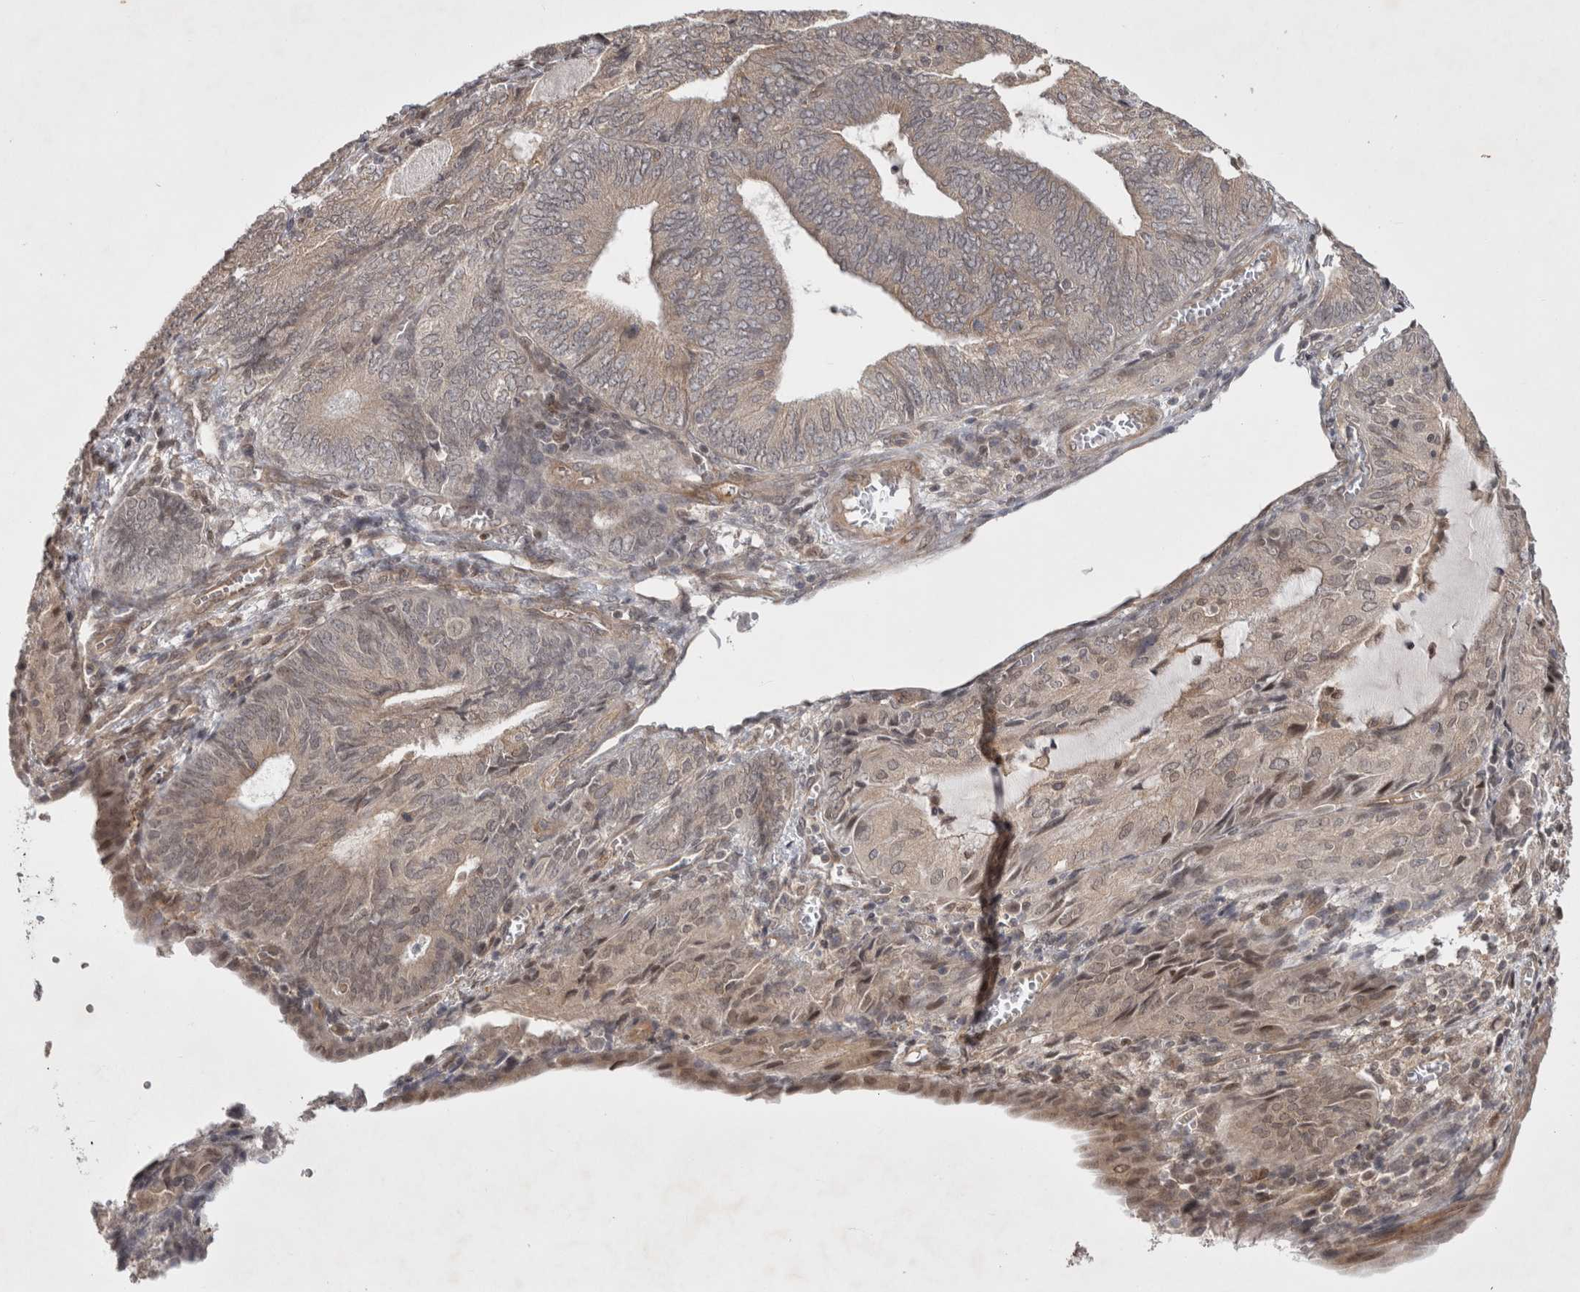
{"staining": {"intensity": "weak", "quantity": "<25%", "location": "cytoplasmic/membranous,nuclear"}, "tissue": "endometrial cancer", "cell_type": "Tumor cells", "image_type": "cancer", "snomed": [{"axis": "morphology", "description": "Adenocarcinoma, NOS"}, {"axis": "topography", "description": "Endometrium"}], "caption": "The image demonstrates no significant expression in tumor cells of endometrial cancer (adenocarcinoma).", "gene": "ZNF318", "patient": {"sex": "female", "age": 81}}